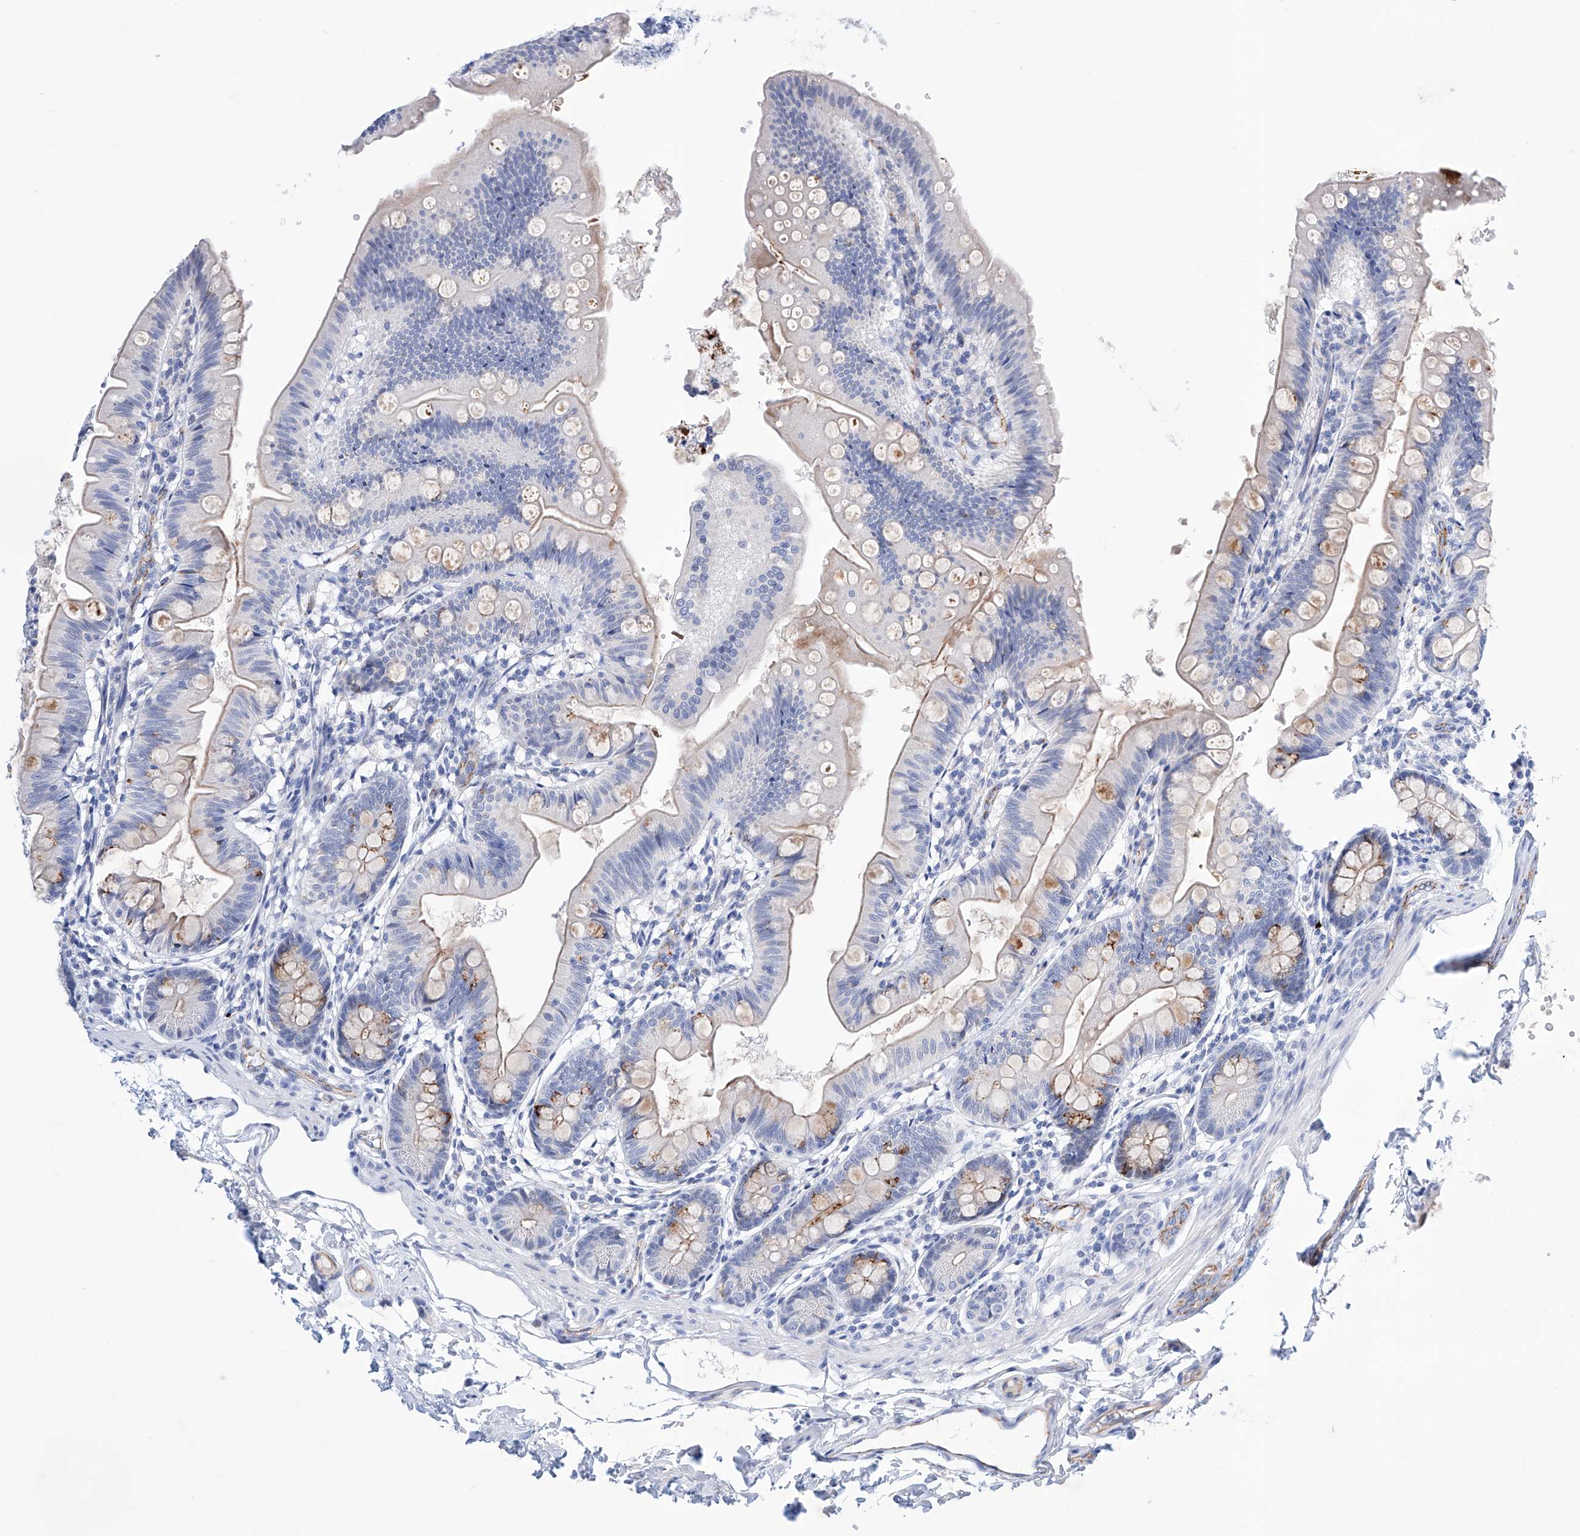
{"staining": {"intensity": "moderate", "quantity": "<25%", "location": "cytoplasmic/membranous"}, "tissue": "small intestine", "cell_type": "Glandular cells", "image_type": "normal", "snomed": [{"axis": "morphology", "description": "Normal tissue, NOS"}, {"axis": "topography", "description": "Small intestine"}], "caption": "IHC staining of benign small intestine, which reveals low levels of moderate cytoplasmic/membranous positivity in approximately <25% of glandular cells indicating moderate cytoplasmic/membranous protein expression. The staining was performed using DAB (brown) for protein detection and nuclei were counterstained in hematoxylin (blue).", "gene": "ETV7", "patient": {"sex": "male", "age": 7}}